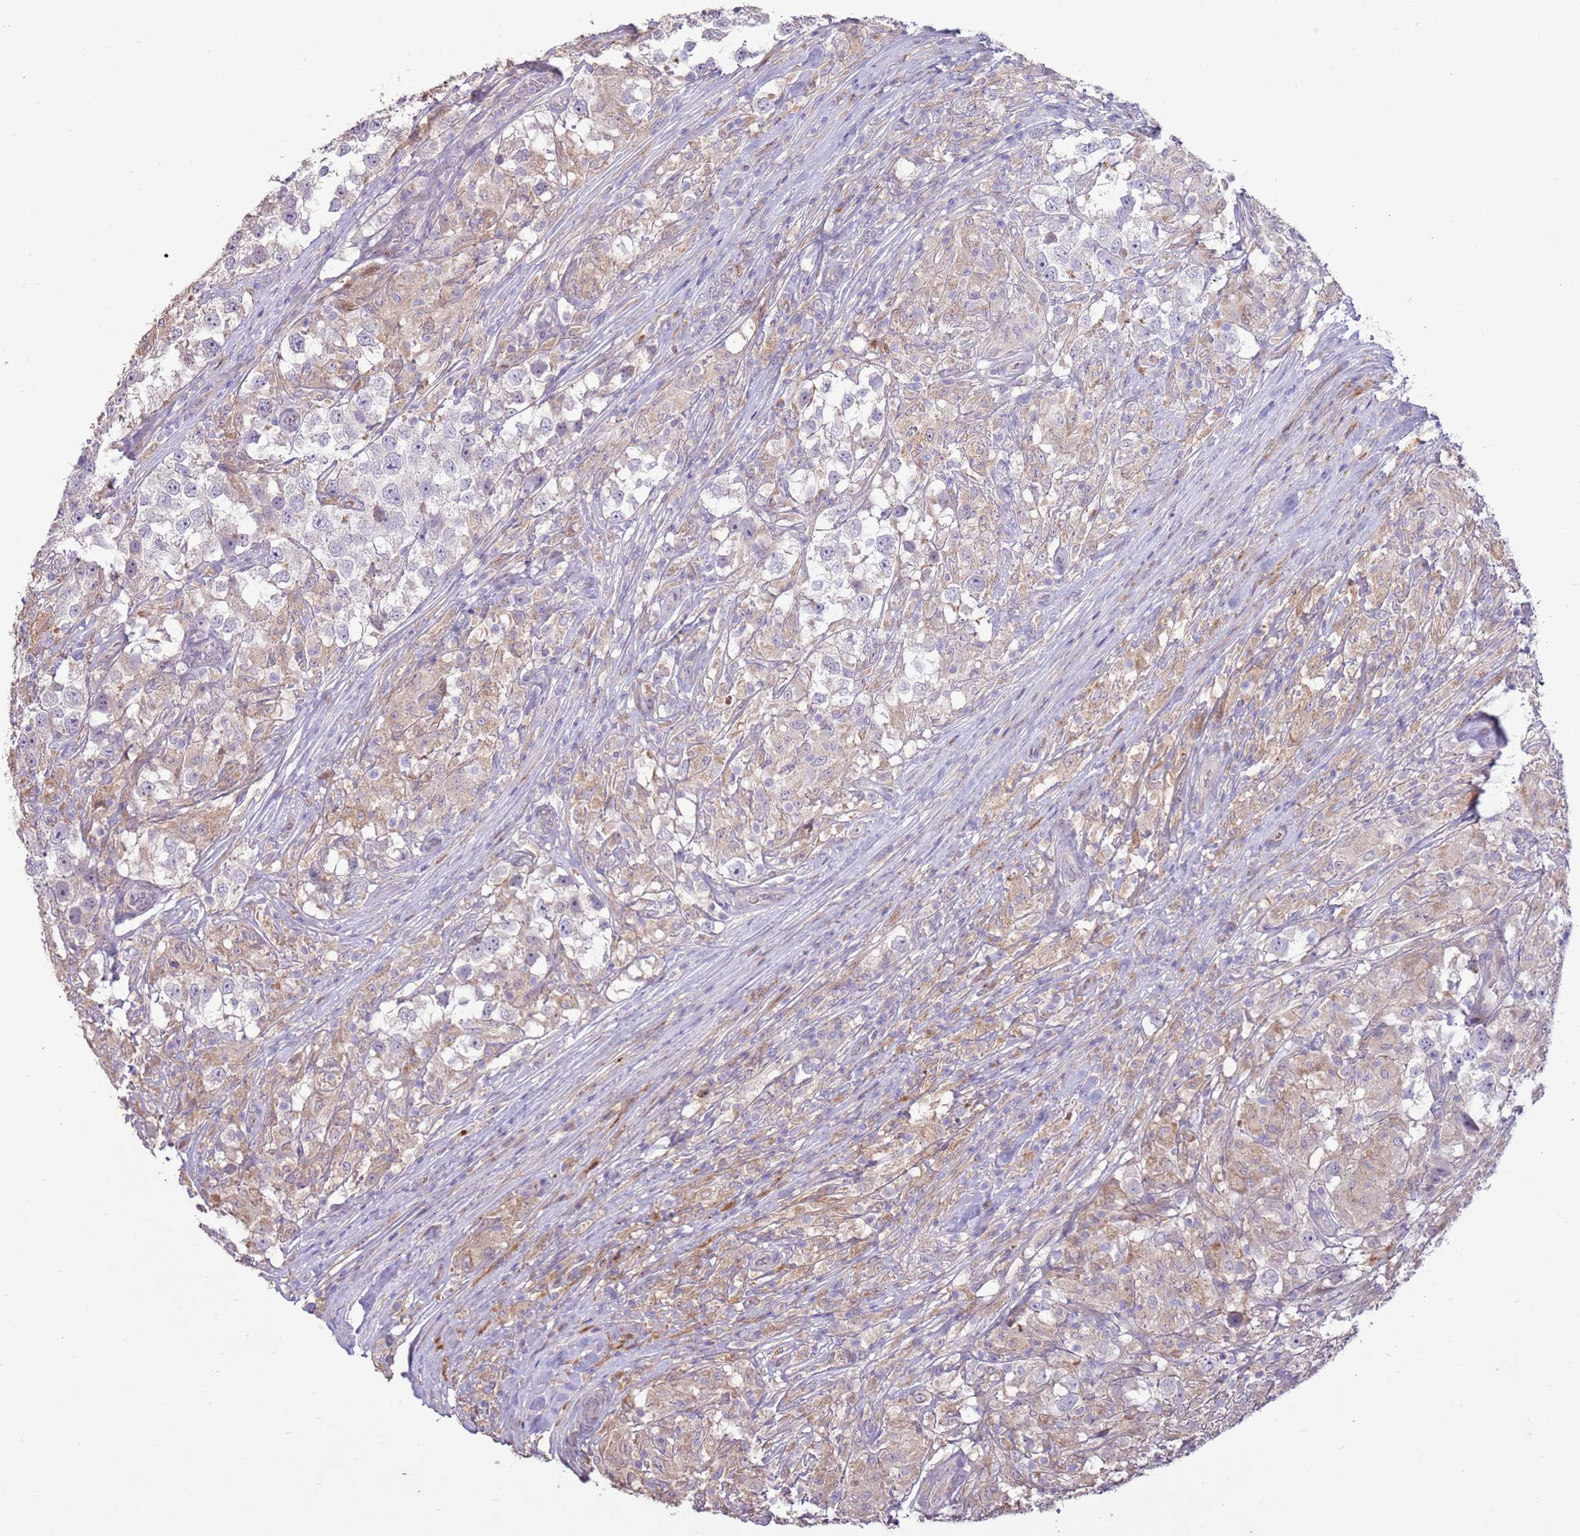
{"staining": {"intensity": "negative", "quantity": "none", "location": "none"}, "tissue": "testis cancer", "cell_type": "Tumor cells", "image_type": "cancer", "snomed": [{"axis": "morphology", "description": "Seminoma, NOS"}, {"axis": "topography", "description": "Testis"}], "caption": "Testis cancer (seminoma) was stained to show a protein in brown. There is no significant staining in tumor cells.", "gene": "LGI4", "patient": {"sex": "male", "age": 46}}